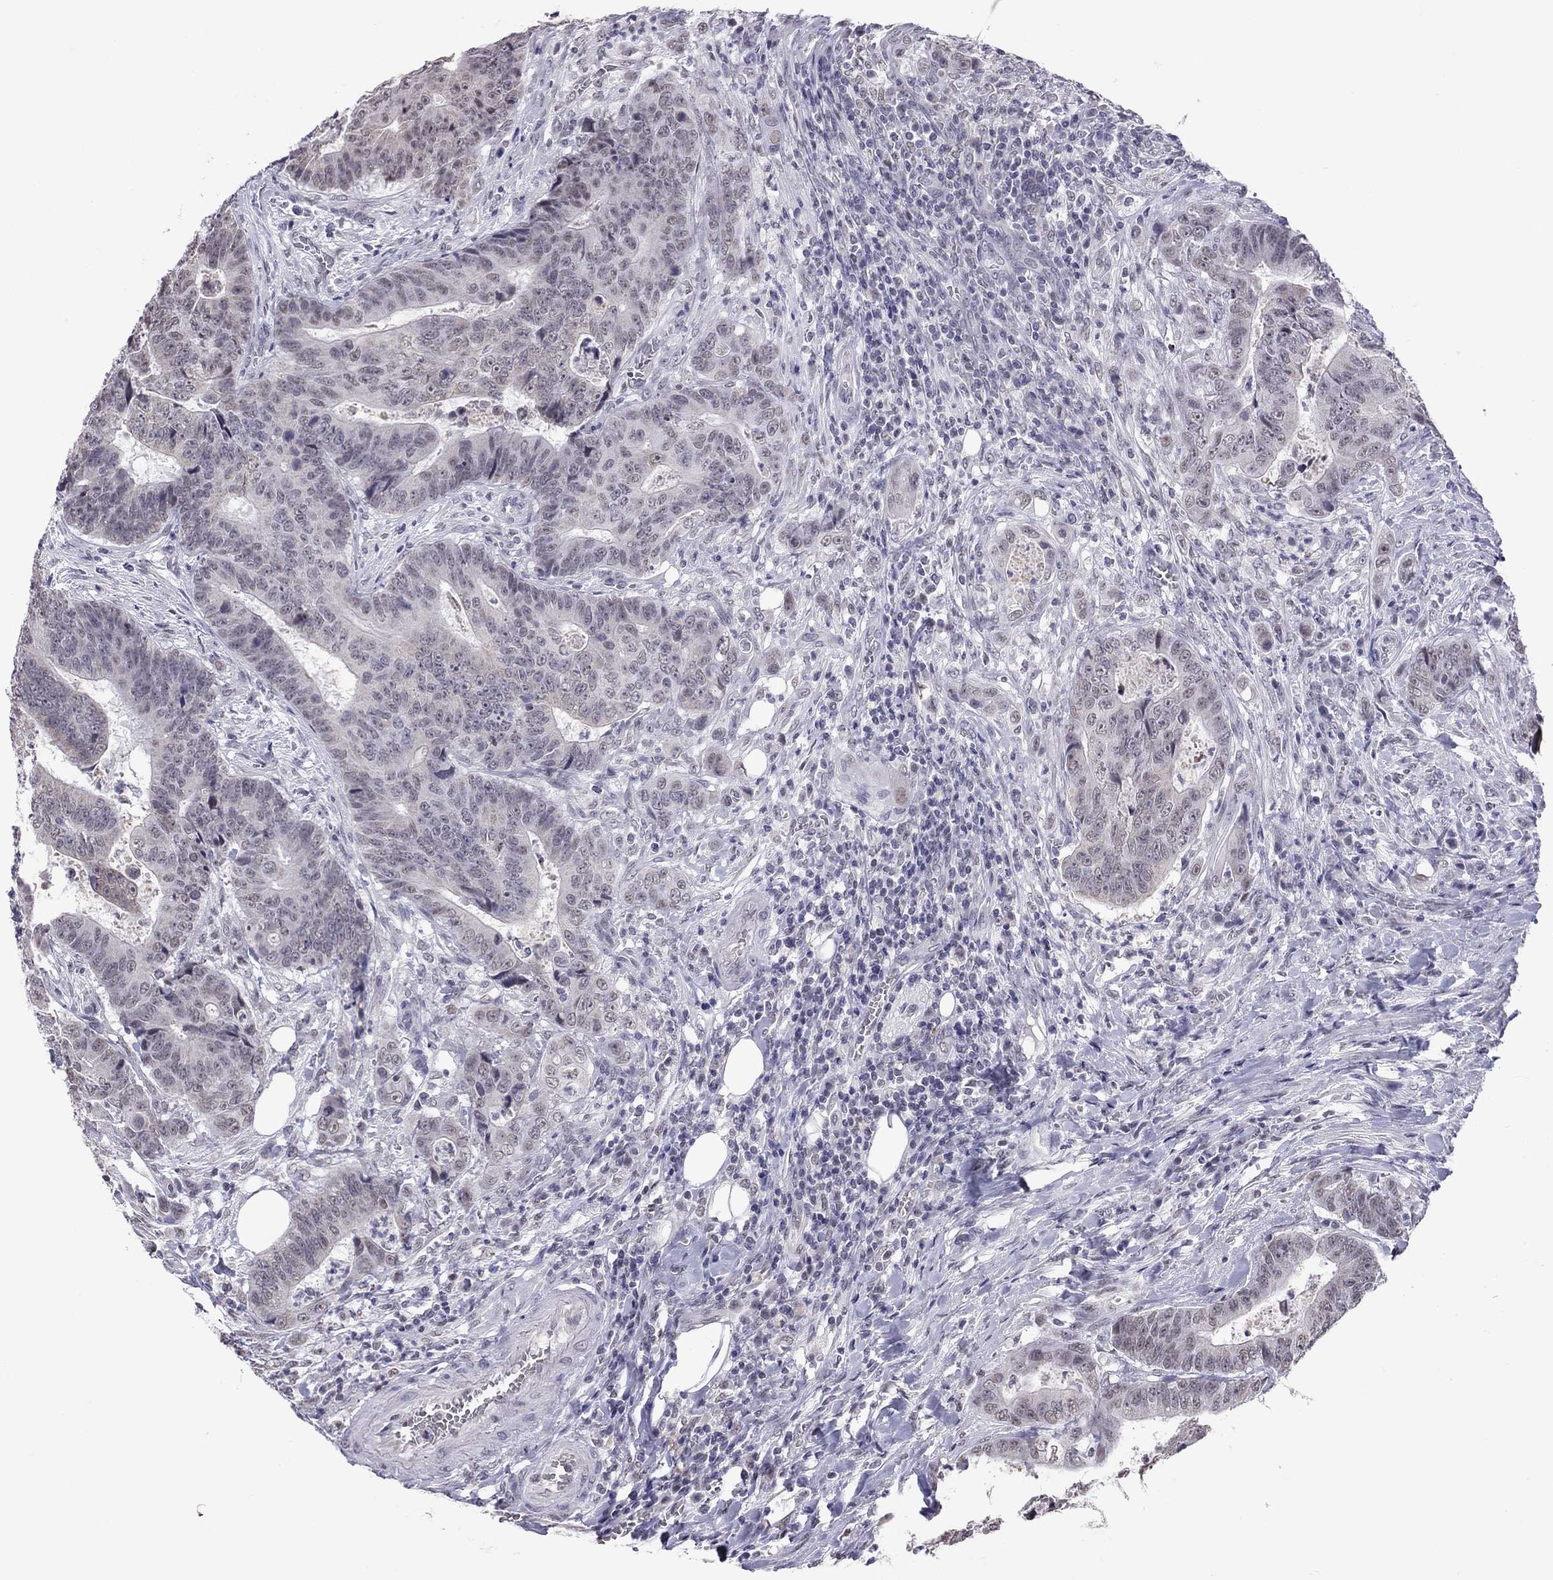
{"staining": {"intensity": "negative", "quantity": "none", "location": "none"}, "tissue": "colorectal cancer", "cell_type": "Tumor cells", "image_type": "cancer", "snomed": [{"axis": "morphology", "description": "Adenocarcinoma, NOS"}, {"axis": "topography", "description": "Colon"}], "caption": "A histopathology image of adenocarcinoma (colorectal) stained for a protein exhibits no brown staining in tumor cells.", "gene": "PPP1R3A", "patient": {"sex": "female", "age": 48}}